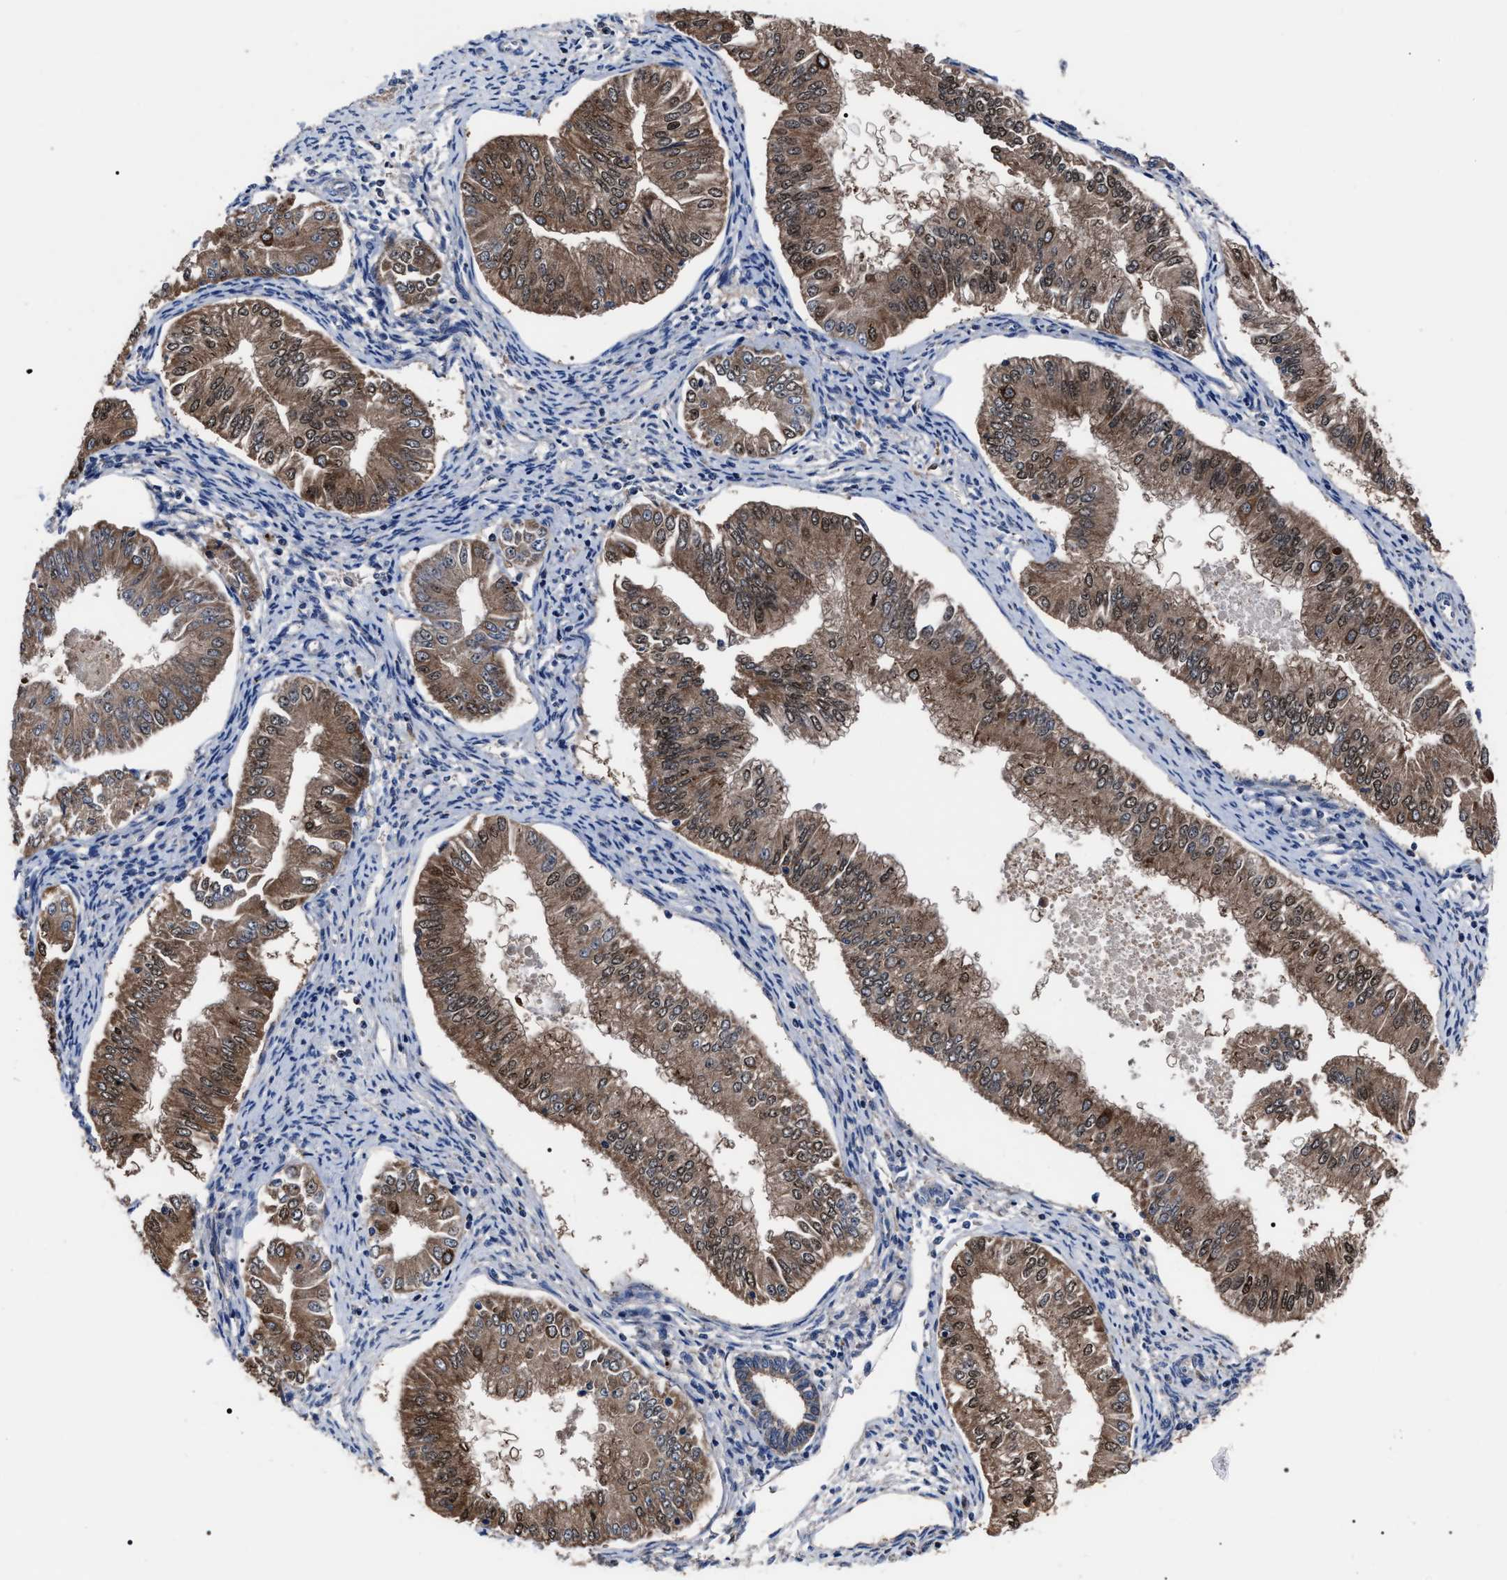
{"staining": {"intensity": "moderate", "quantity": ">75%", "location": "cytoplasmic/membranous,nuclear"}, "tissue": "endometrial cancer", "cell_type": "Tumor cells", "image_type": "cancer", "snomed": [{"axis": "morphology", "description": "Normal tissue, NOS"}, {"axis": "morphology", "description": "Adenocarcinoma, NOS"}, {"axis": "topography", "description": "Endometrium"}], "caption": "About >75% of tumor cells in human endometrial adenocarcinoma display moderate cytoplasmic/membranous and nuclear protein staining as visualized by brown immunohistochemical staining.", "gene": "MACC1", "patient": {"sex": "female", "age": 53}}